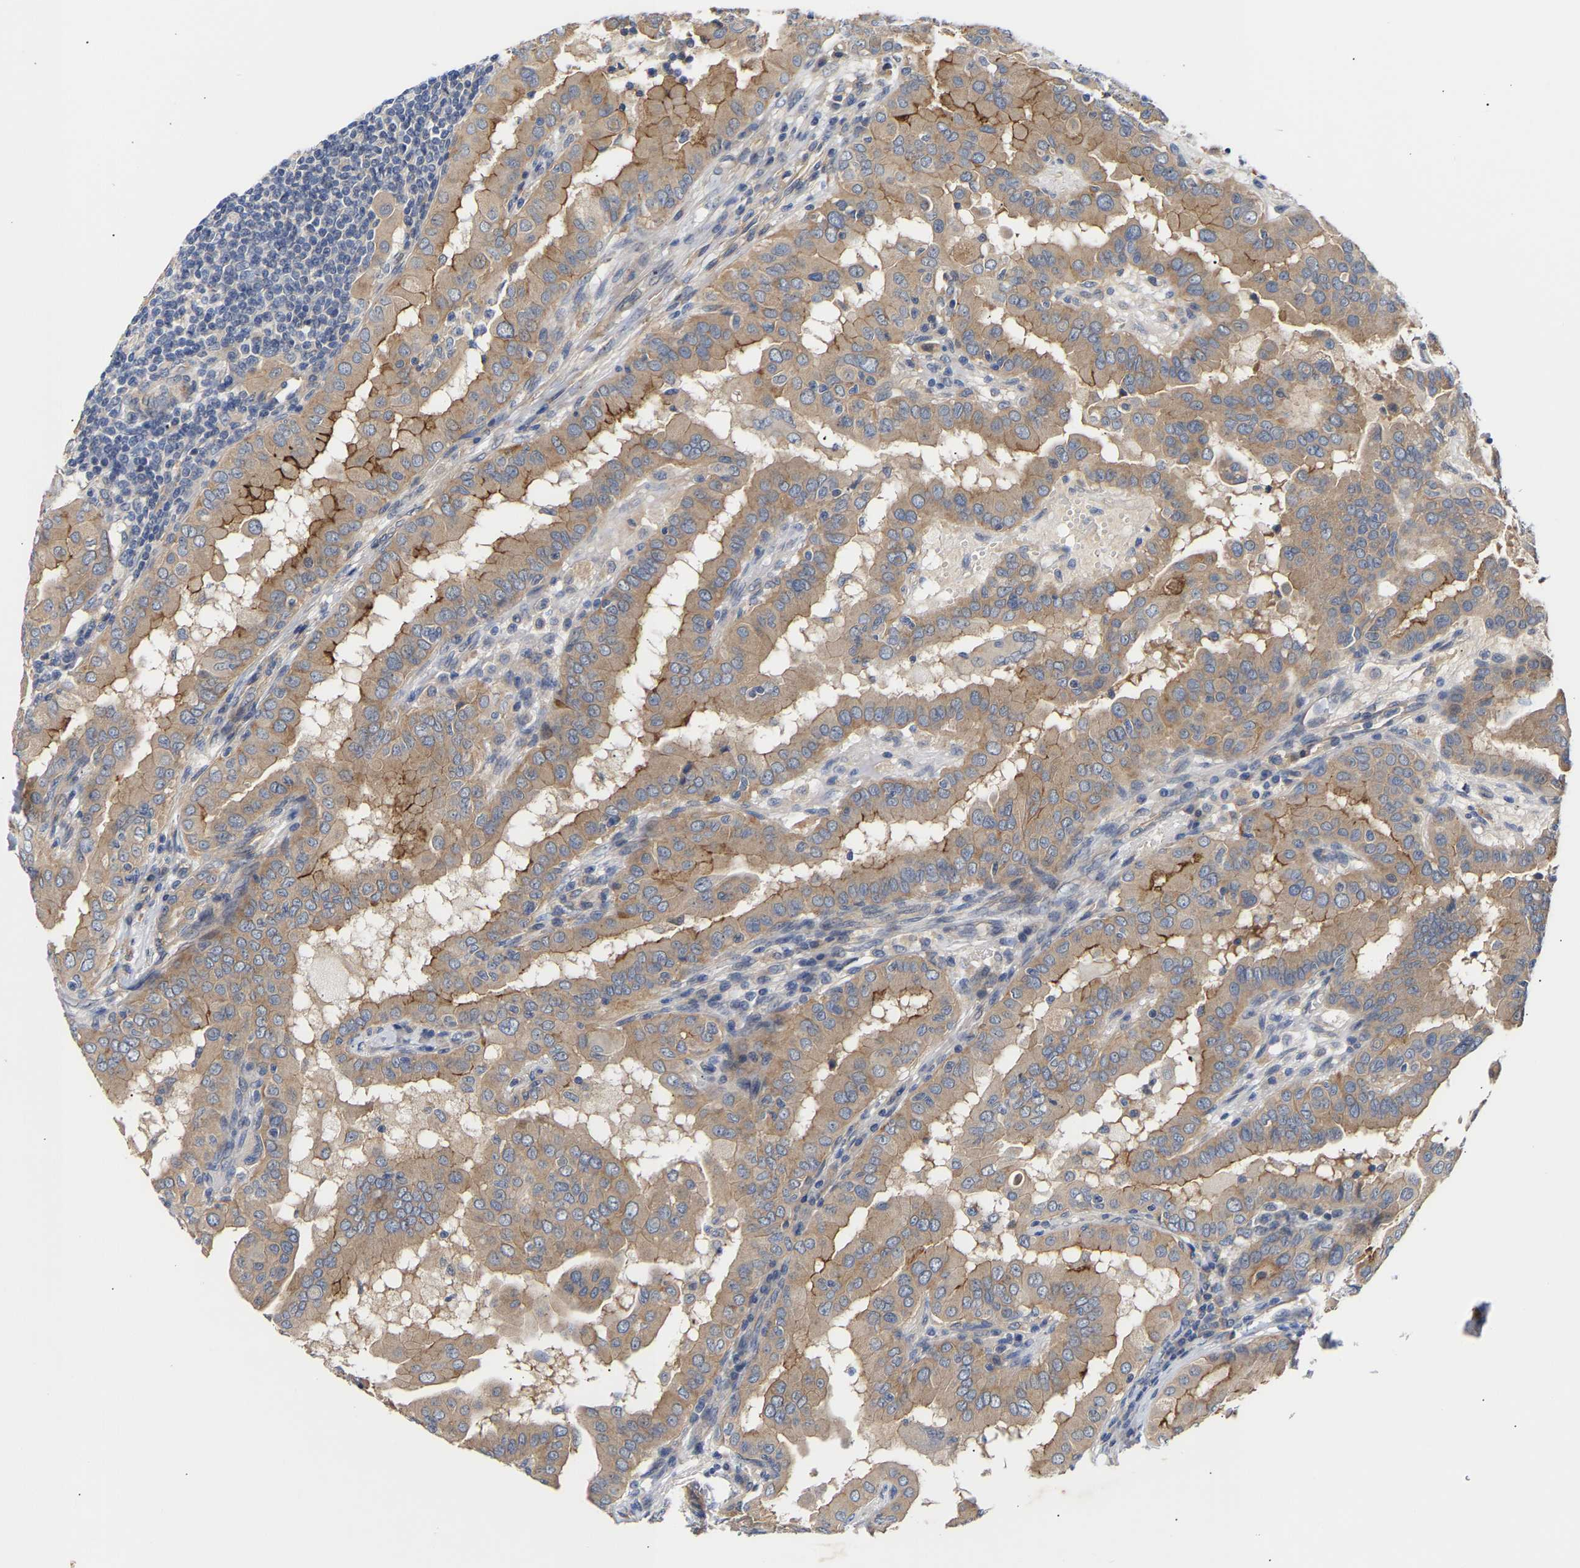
{"staining": {"intensity": "weak", "quantity": ">75%", "location": "cytoplasmic/membranous"}, "tissue": "thyroid cancer", "cell_type": "Tumor cells", "image_type": "cancer", "snomed": [{"axis": "morphology", "description": "Papillary adenocarcinoma, NOS"}, {"axis": "topography", "description": "Thyroid gland"}], "caption": "Papillary adenocarcinoma (thyroid) tissue shows weak cytoplasmic/membranous positivity in about >75% of tumor cells, visualized by immunohistochemistry.", "gene": "KASH5", "patient": {"sex": "male", "age": 33}}